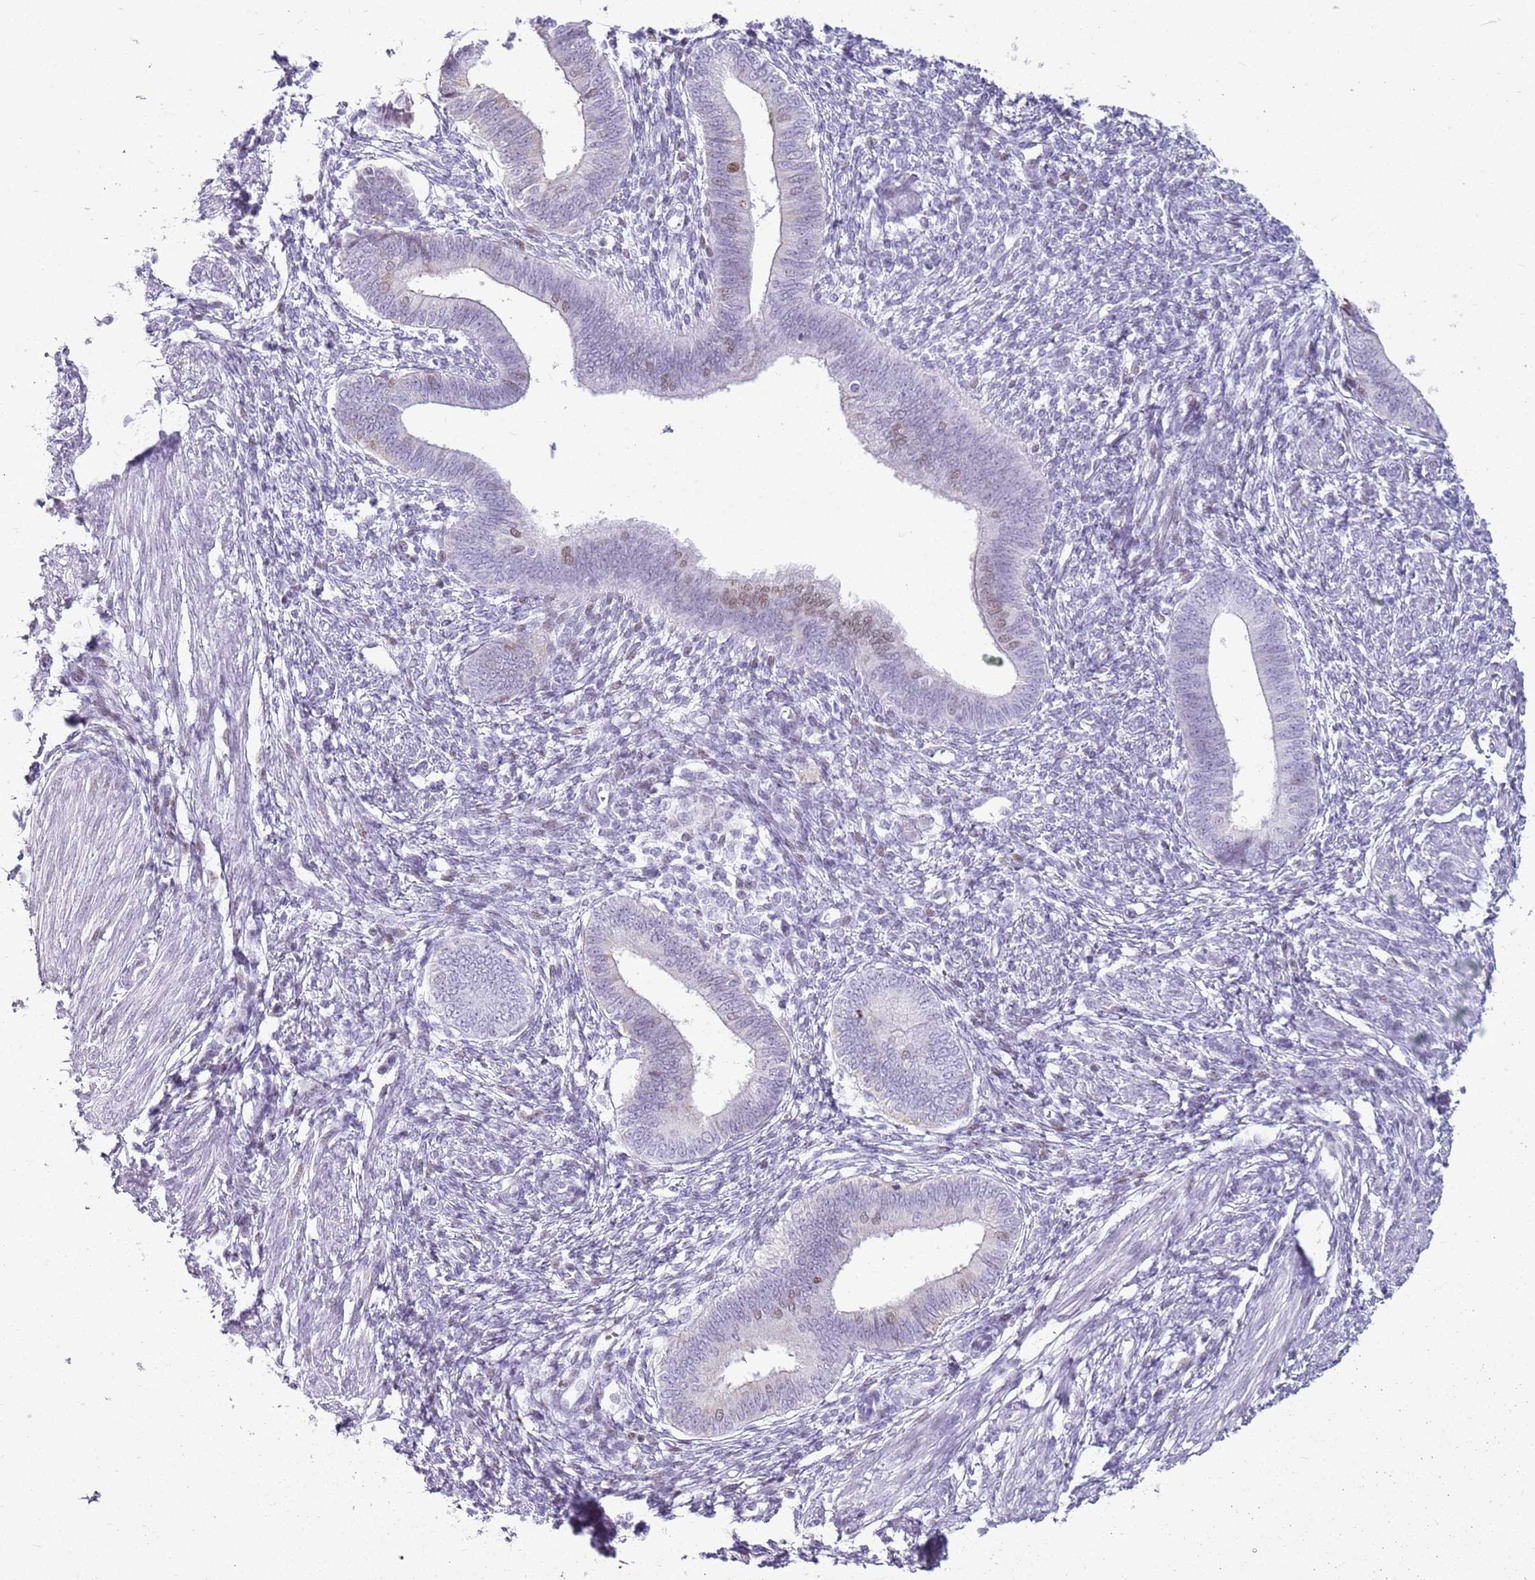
{"staining": {"intensity": "negative", "quantity": "none", "location": "none"}, "tissue": "endometrium", "cell_type": "Cells in endometrial stroma", "image_type": "normal", "snomed": [{"axis": "morphology", "description": "Normal tissue, NOS"}, {"axis": "topography", "description": "Endometrium"}], "caption": "There is no significant positivity in cells in endometrial stroma of endometrium.", "gene": "ASIP", "patient": {"sex": "female", "age": 46}}